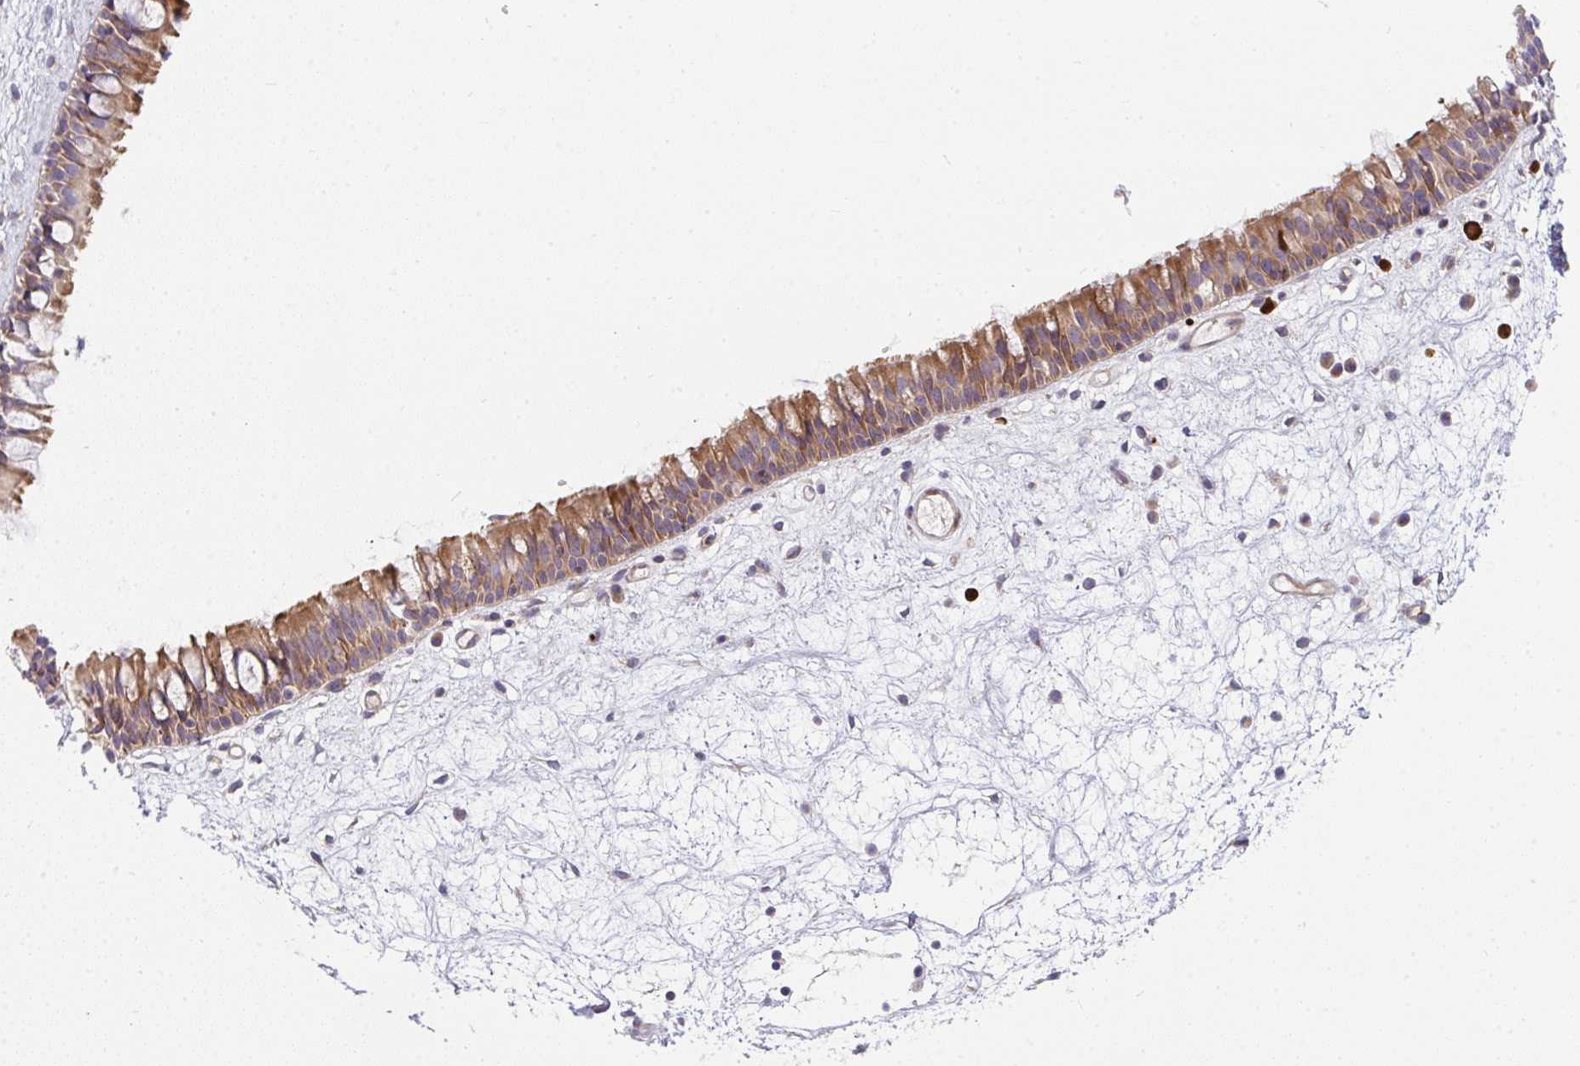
{"staining": {"intensity": "moderate", "quantity": "25%-75%", "location": "cytoplasmic/membranous"}, "tissue": "nasopharynx", "cell_type": "Respiratory epithelial cells", "image_type": "normal", "snomed": [{"axis": "morphology", "description": "Normal tissue, NOS"}, {"axis": "topography", "description": "Nasopharynx"}], "caption": "Moderate cytoplasmic/membranous positivity is seen in about 25%-75% of respiratory epithelial cells in unremarkable nasopharynx. (IHC, brightfield microscopy, high magnification).", "gene": "CSF3R", "patient": {"sex": "male", "age": 69}}